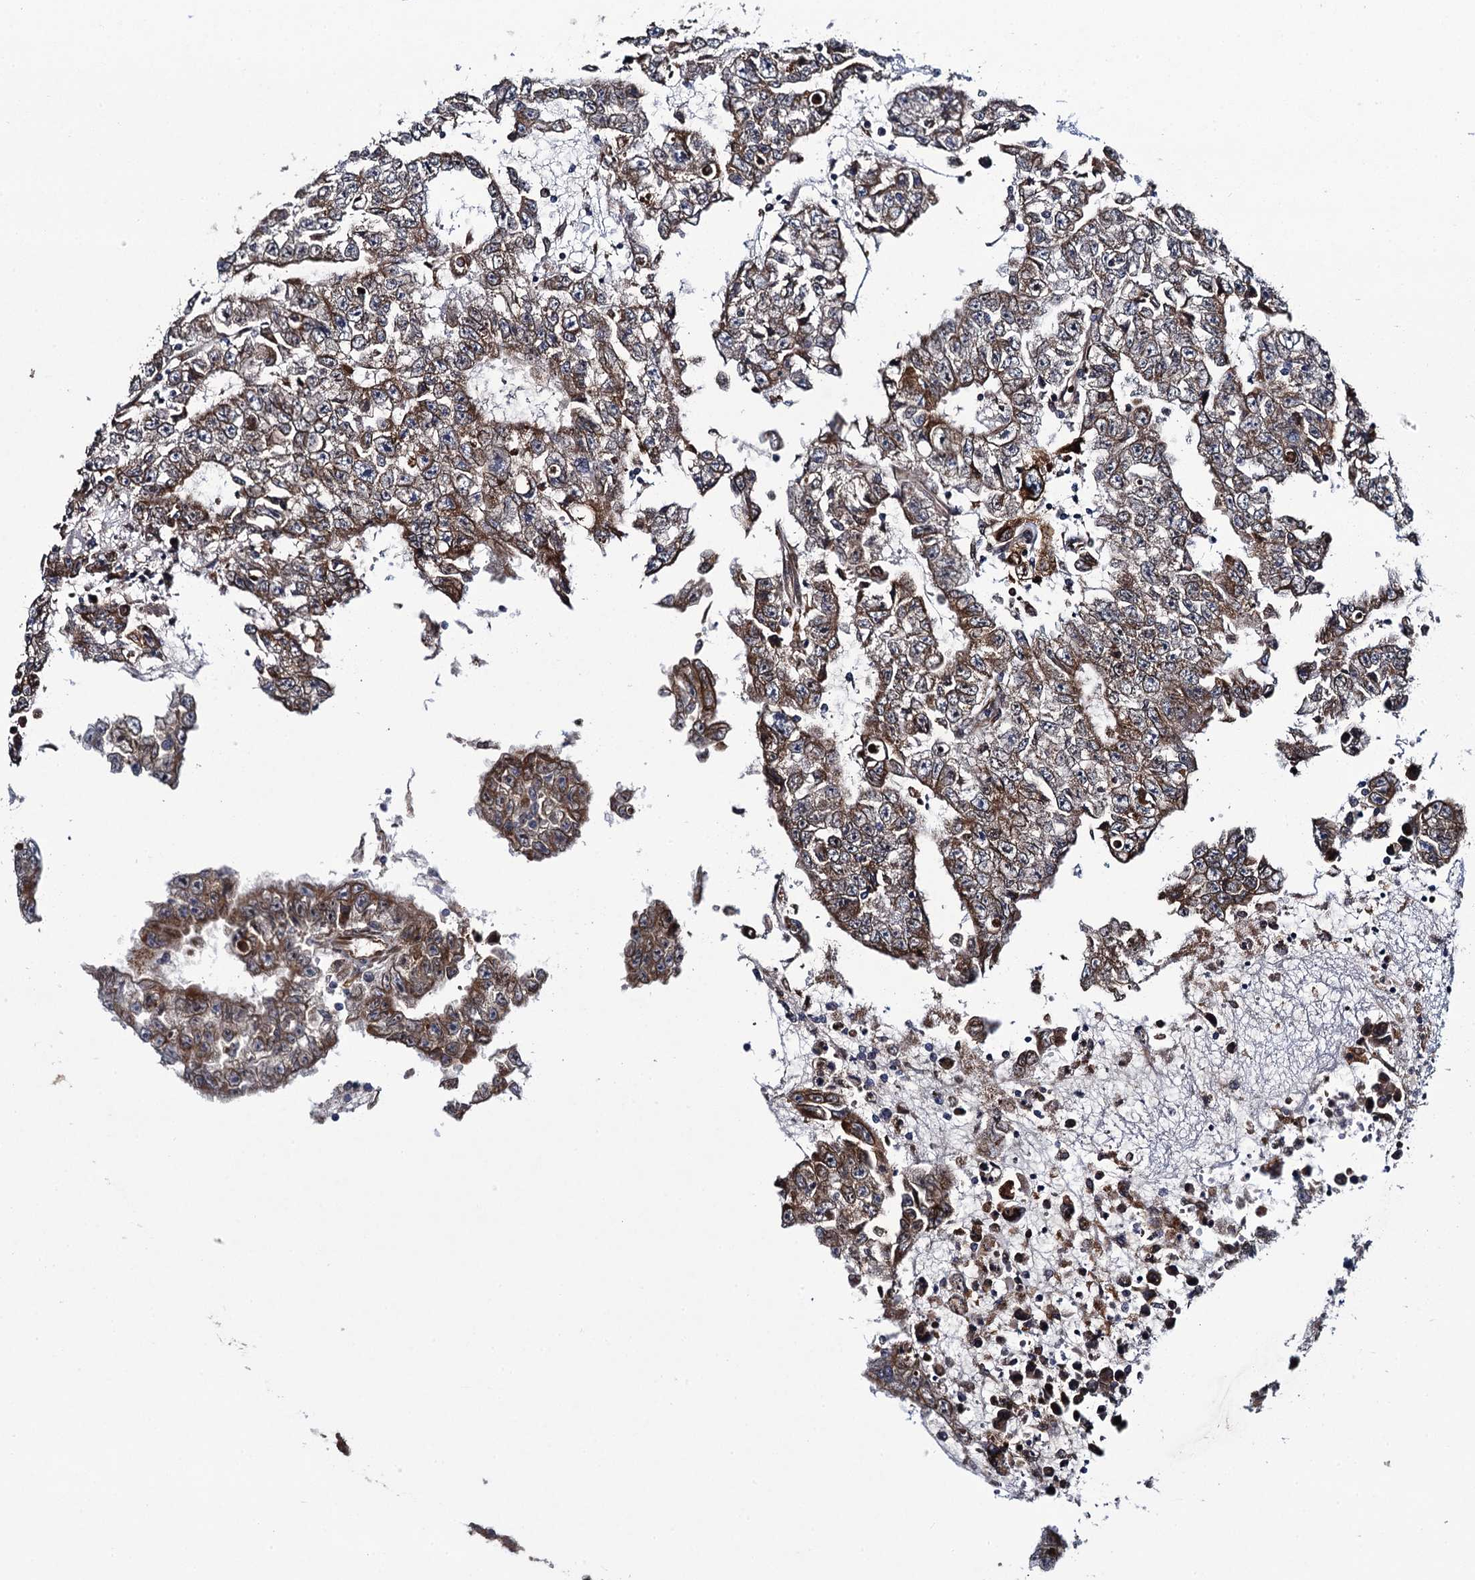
{"staining": {"intensity": "moderate", "quantity": ">75%", "location": "cytoplasmic/membranous"}, "tissue": "testis cancer", "cell_type": "Tumor cells", "image_type": "cancer", "snomed": [{"axis": "morphology", "description": "Carcinoma, Embryonal, NOS"}, {"axis": "topography", "description": "Testis"}], "caption": "A histopathology image of testis cancer (embryonal carcinoma) stained for a protein exhibits moderate cytoplasmic/membranous brown staining in tumor cells.", "gene": "EVX2", "patient": {"sex": "male", "age": 25}}